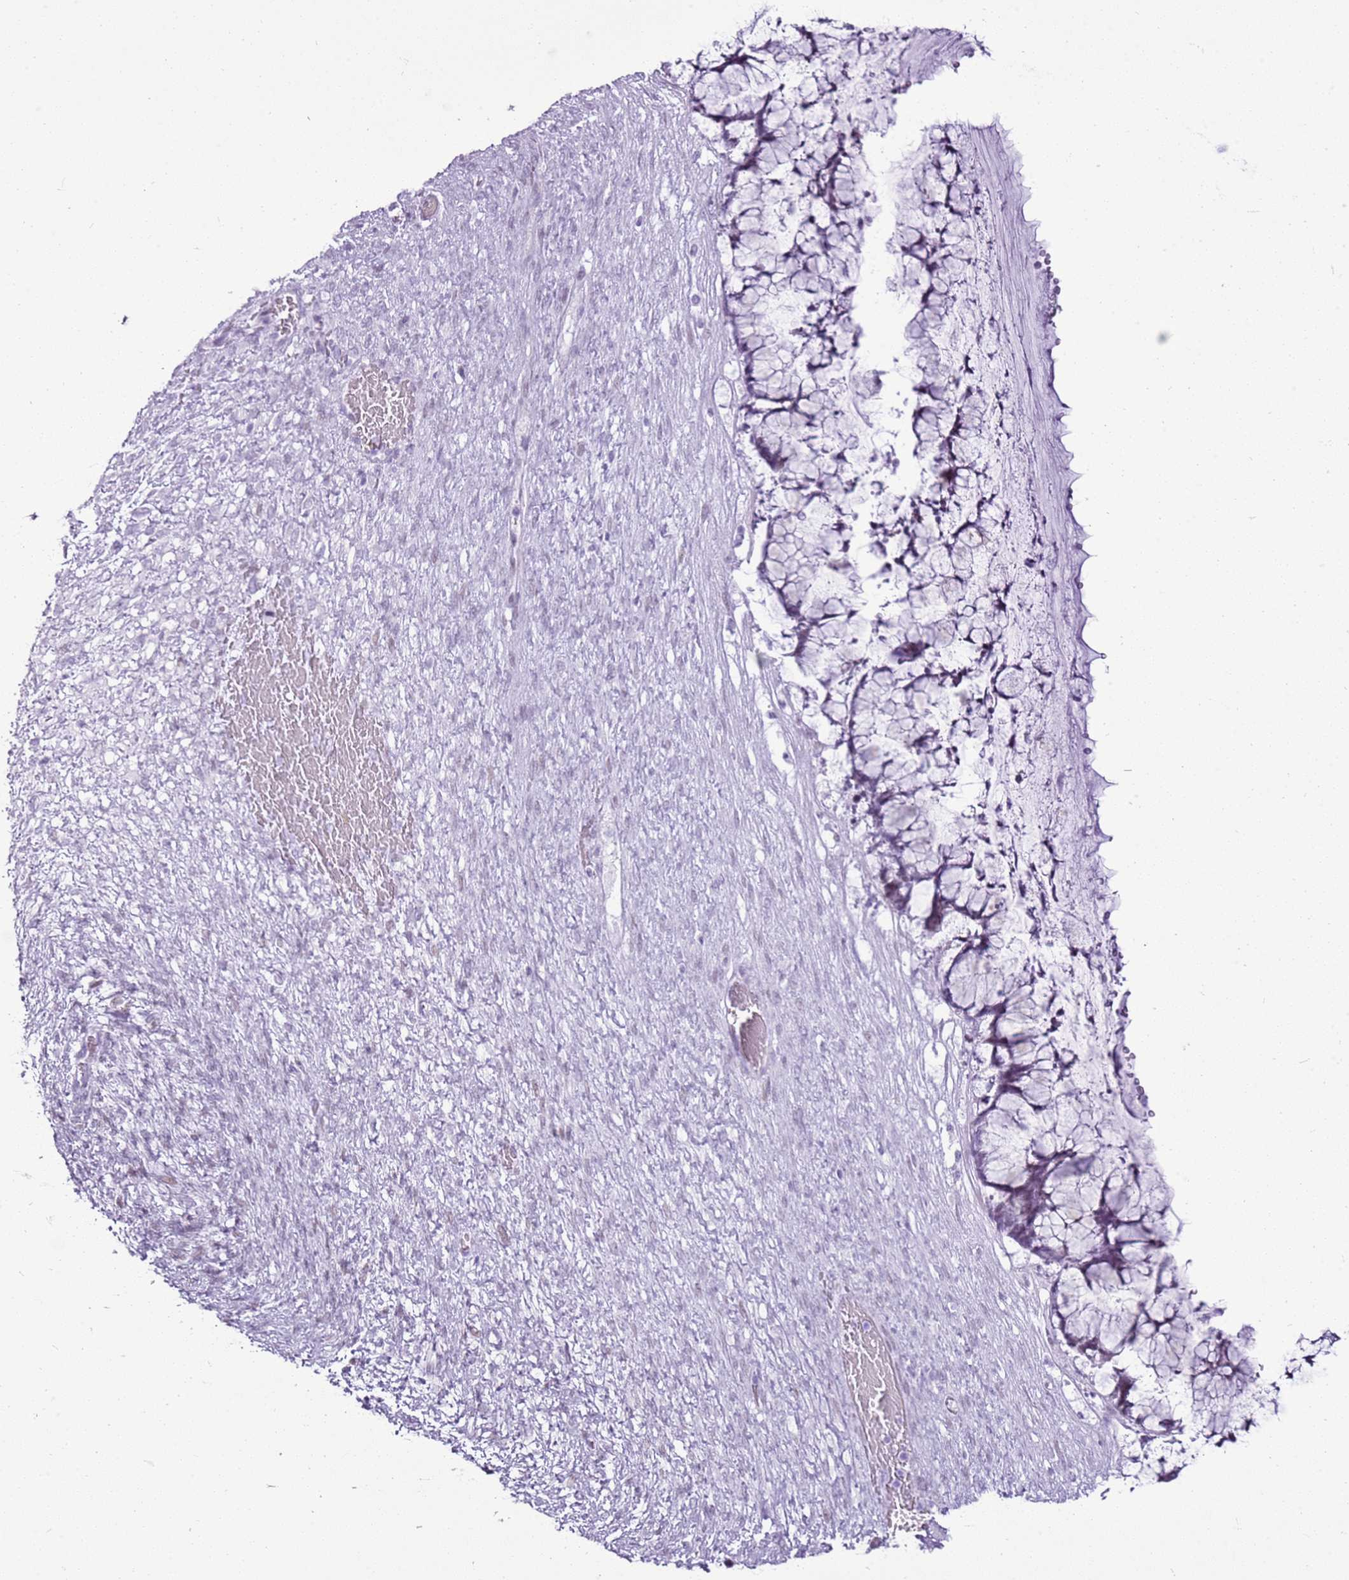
{"staining": {"intensity": "negative", "quantity": "none", "location": "none"}, "tissue": "ovarian cancer", "cell_type": "Tumor cells", "image_type": "cancer", "snomed": [{"axis": "morphology", "description": "Cystadenocarcinoma, mucinous, NOS"}, {"axis": "topography", "description": "Ovary"}], "caption": "The immunohistochemistry (IHC) histopathology image has no significant staining in tumor cells of ovarian mucinous cystadenocarcinoma tissue.", "gene": "ASIP", "patient": {"sex": "female", "age": 42}}